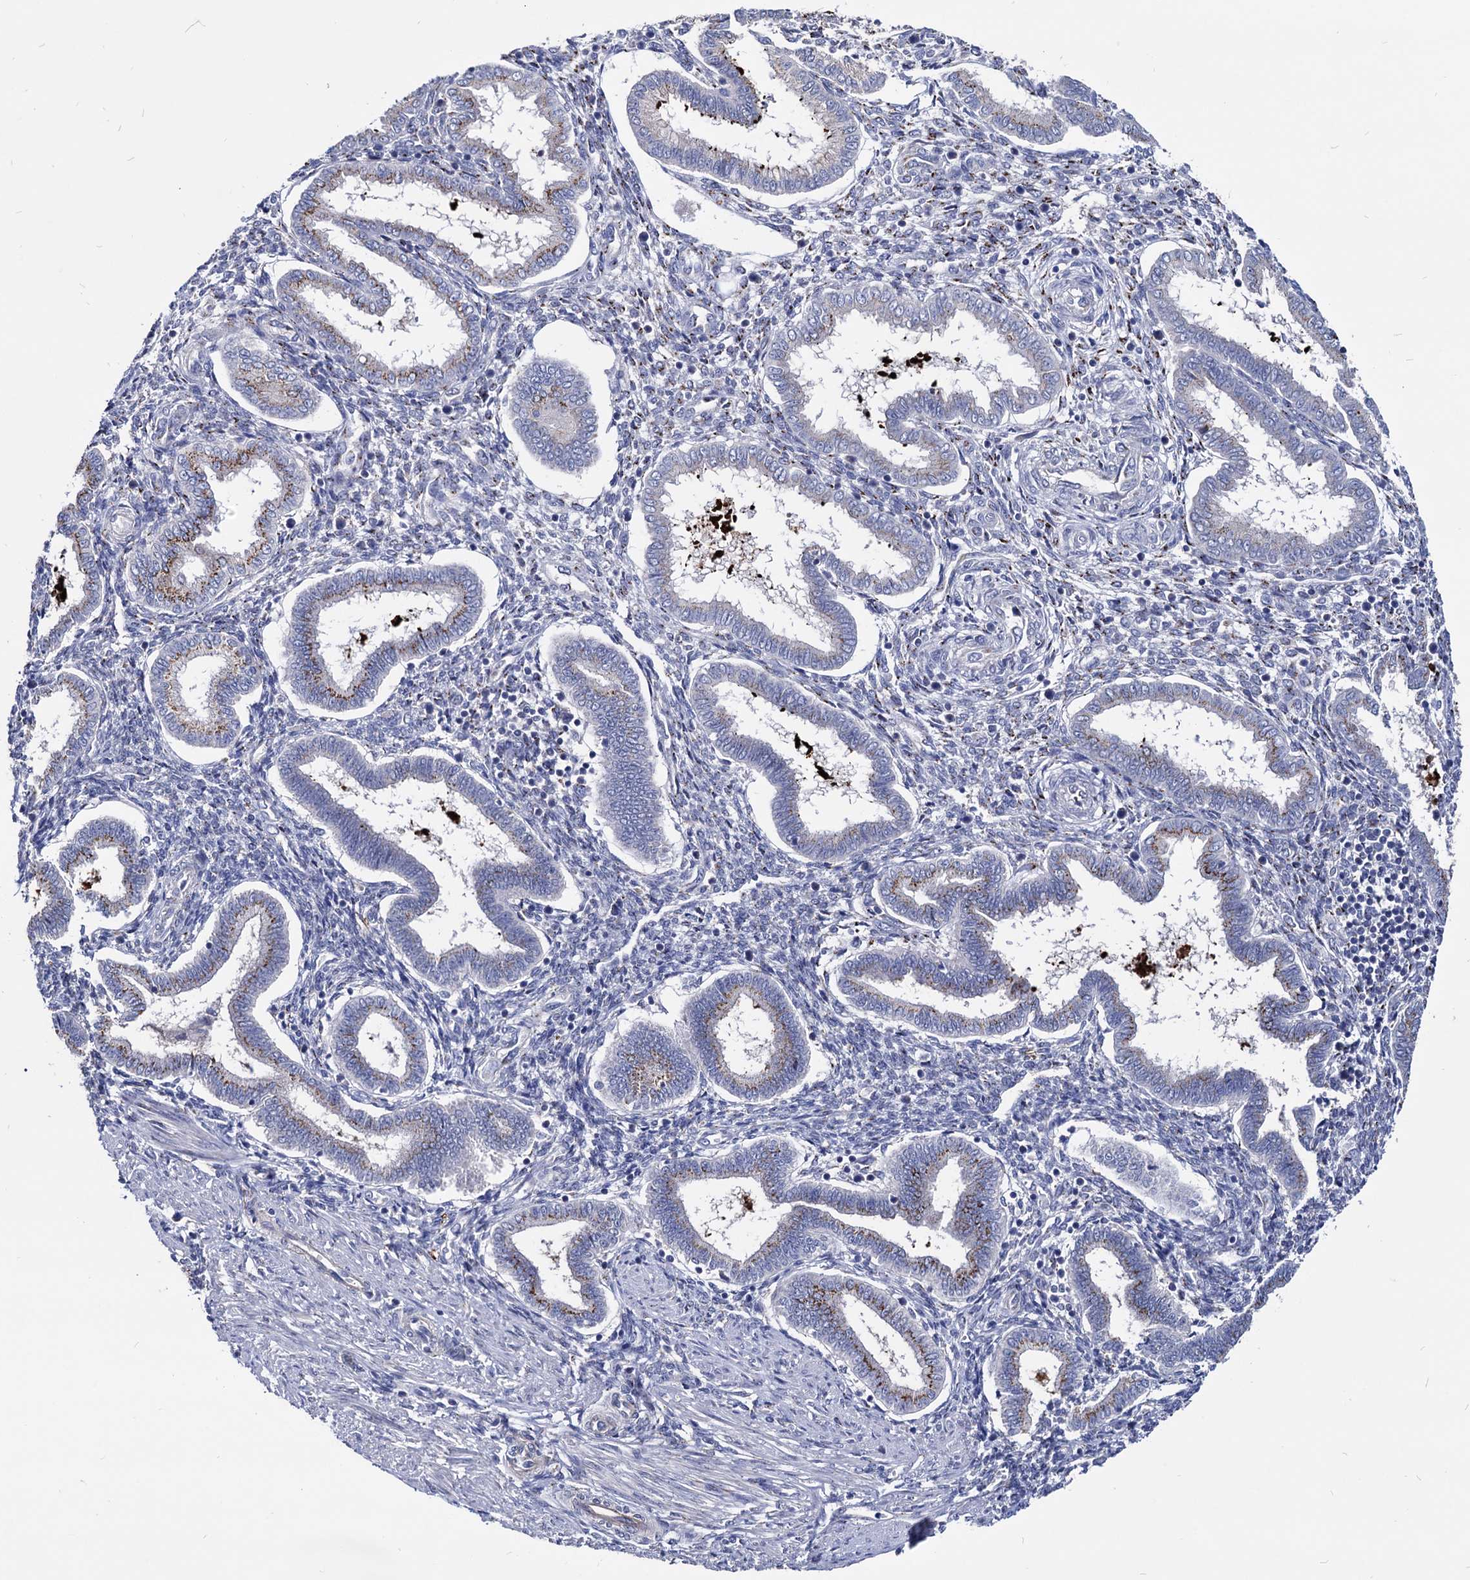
{"staining": {"intensity": "weak", "quantity": "<25%", "location": "cytoplasmic/membranous"}, "tissue": "endometrium", "cell_type": "Cells in endometrial stroma", "image_type": "normal", "snomed": [{"axis": "morphology", "description": "Normal tissue, NOS"}, {"axis": "topography", "description": "Endometrium"}], "caption": "The photomicrograph demonstrates no significant expression in cells in endometrial stroma of endometrium.", "gene": "ESD", "patient": {"sex": "female", "age": 24}}